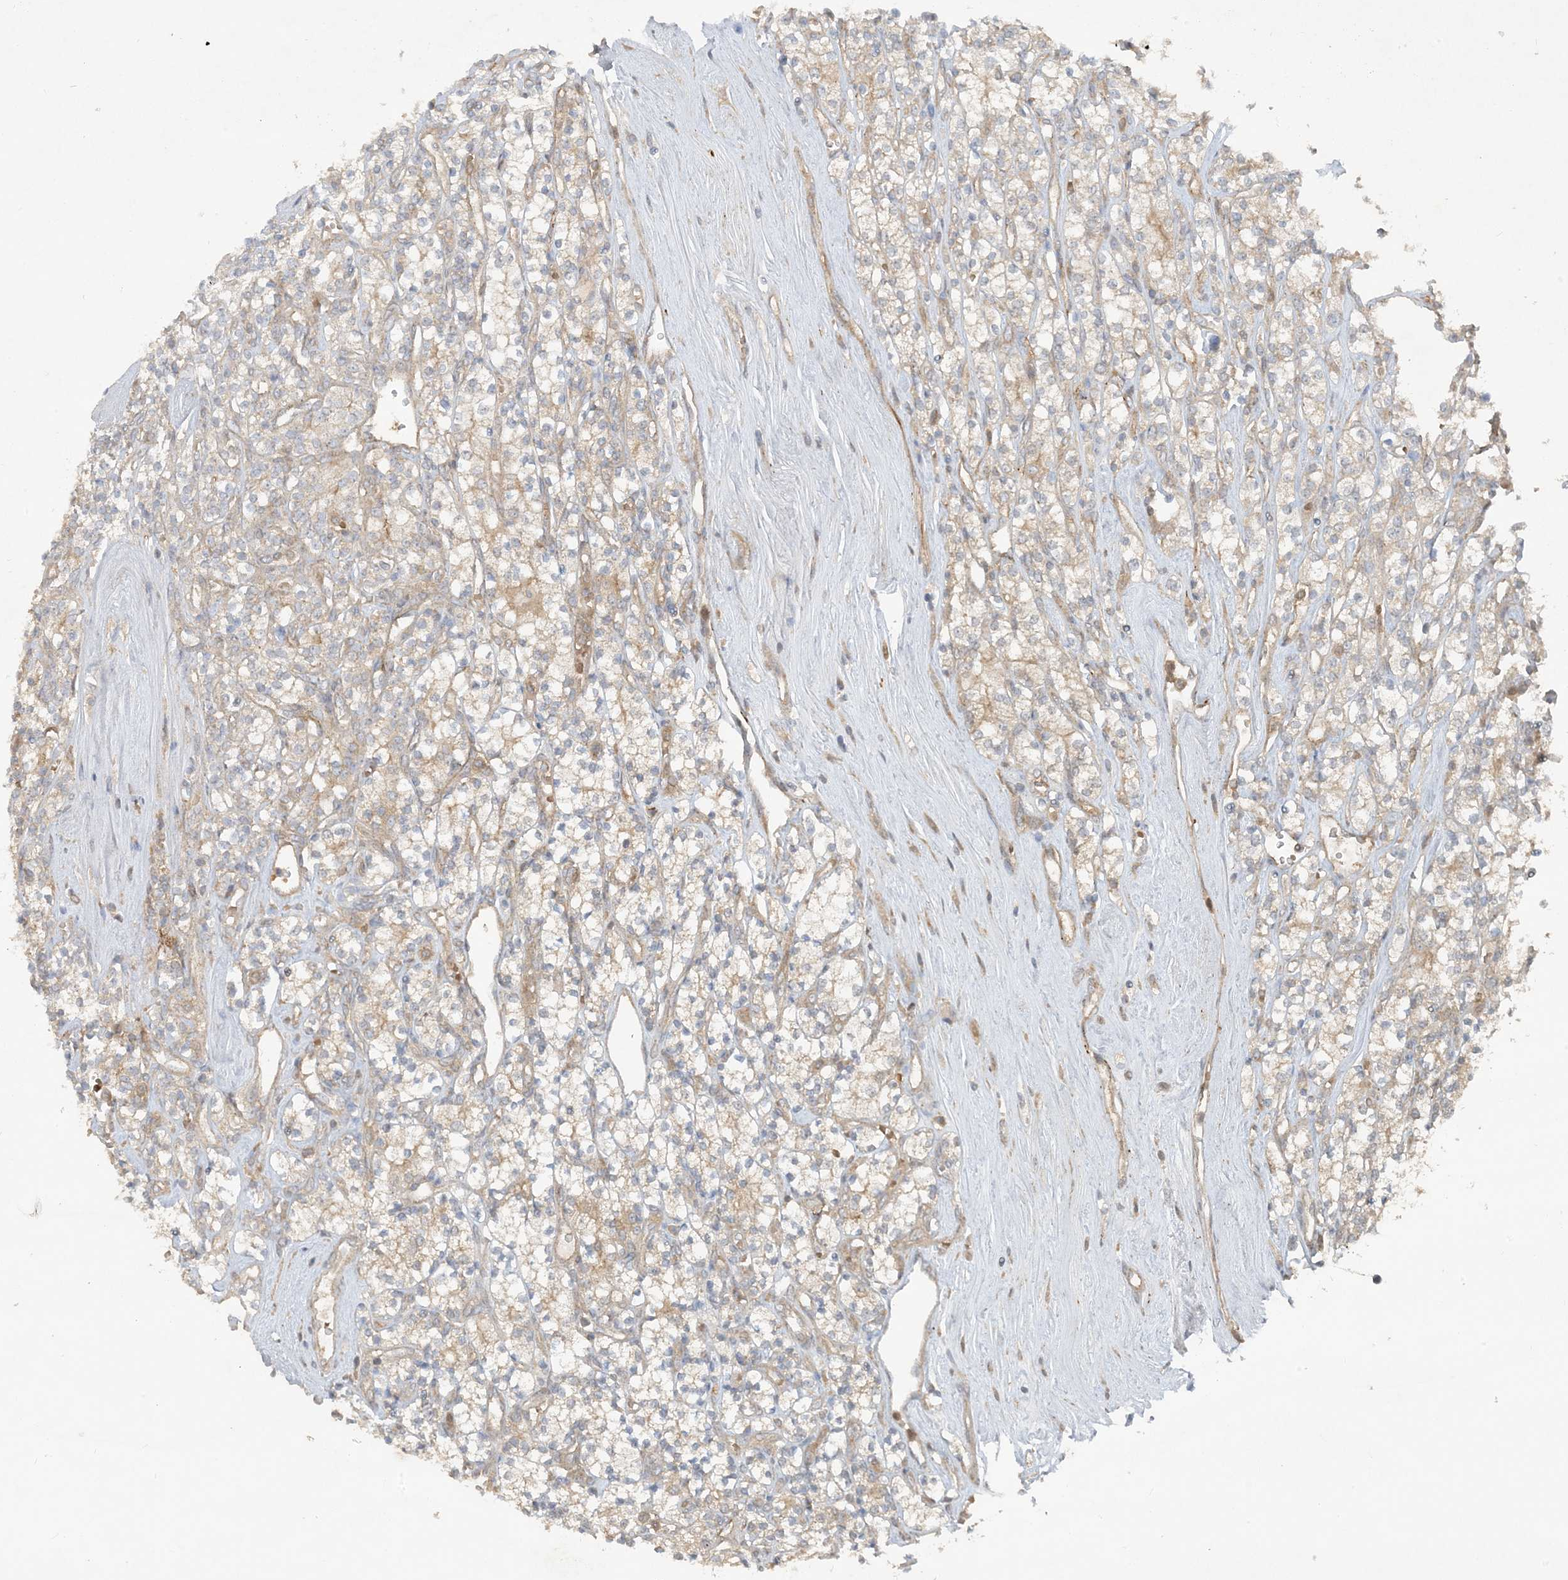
{"staining": {"intensity": "weak", "quantity": "25%-75%", "location": "cytoplasmic/membranous"}, "tissue": "renal cancer", "cell_type": "Tumor cells", "image_type": "cancer", "snomed": [{"axis": "morphology", "description": "Adenocarcinoma, NOS"}, {"axis": "topography", "description": "Kidney"}], "caption": "Immunohistochemical staining of human renal cancer displays low levels of weak cytoplasmic/membranous protein positivity in about 25%-75% of tumor cells.", "gene": "STAM2", "patient": {"sex": "male", "age": 77}}